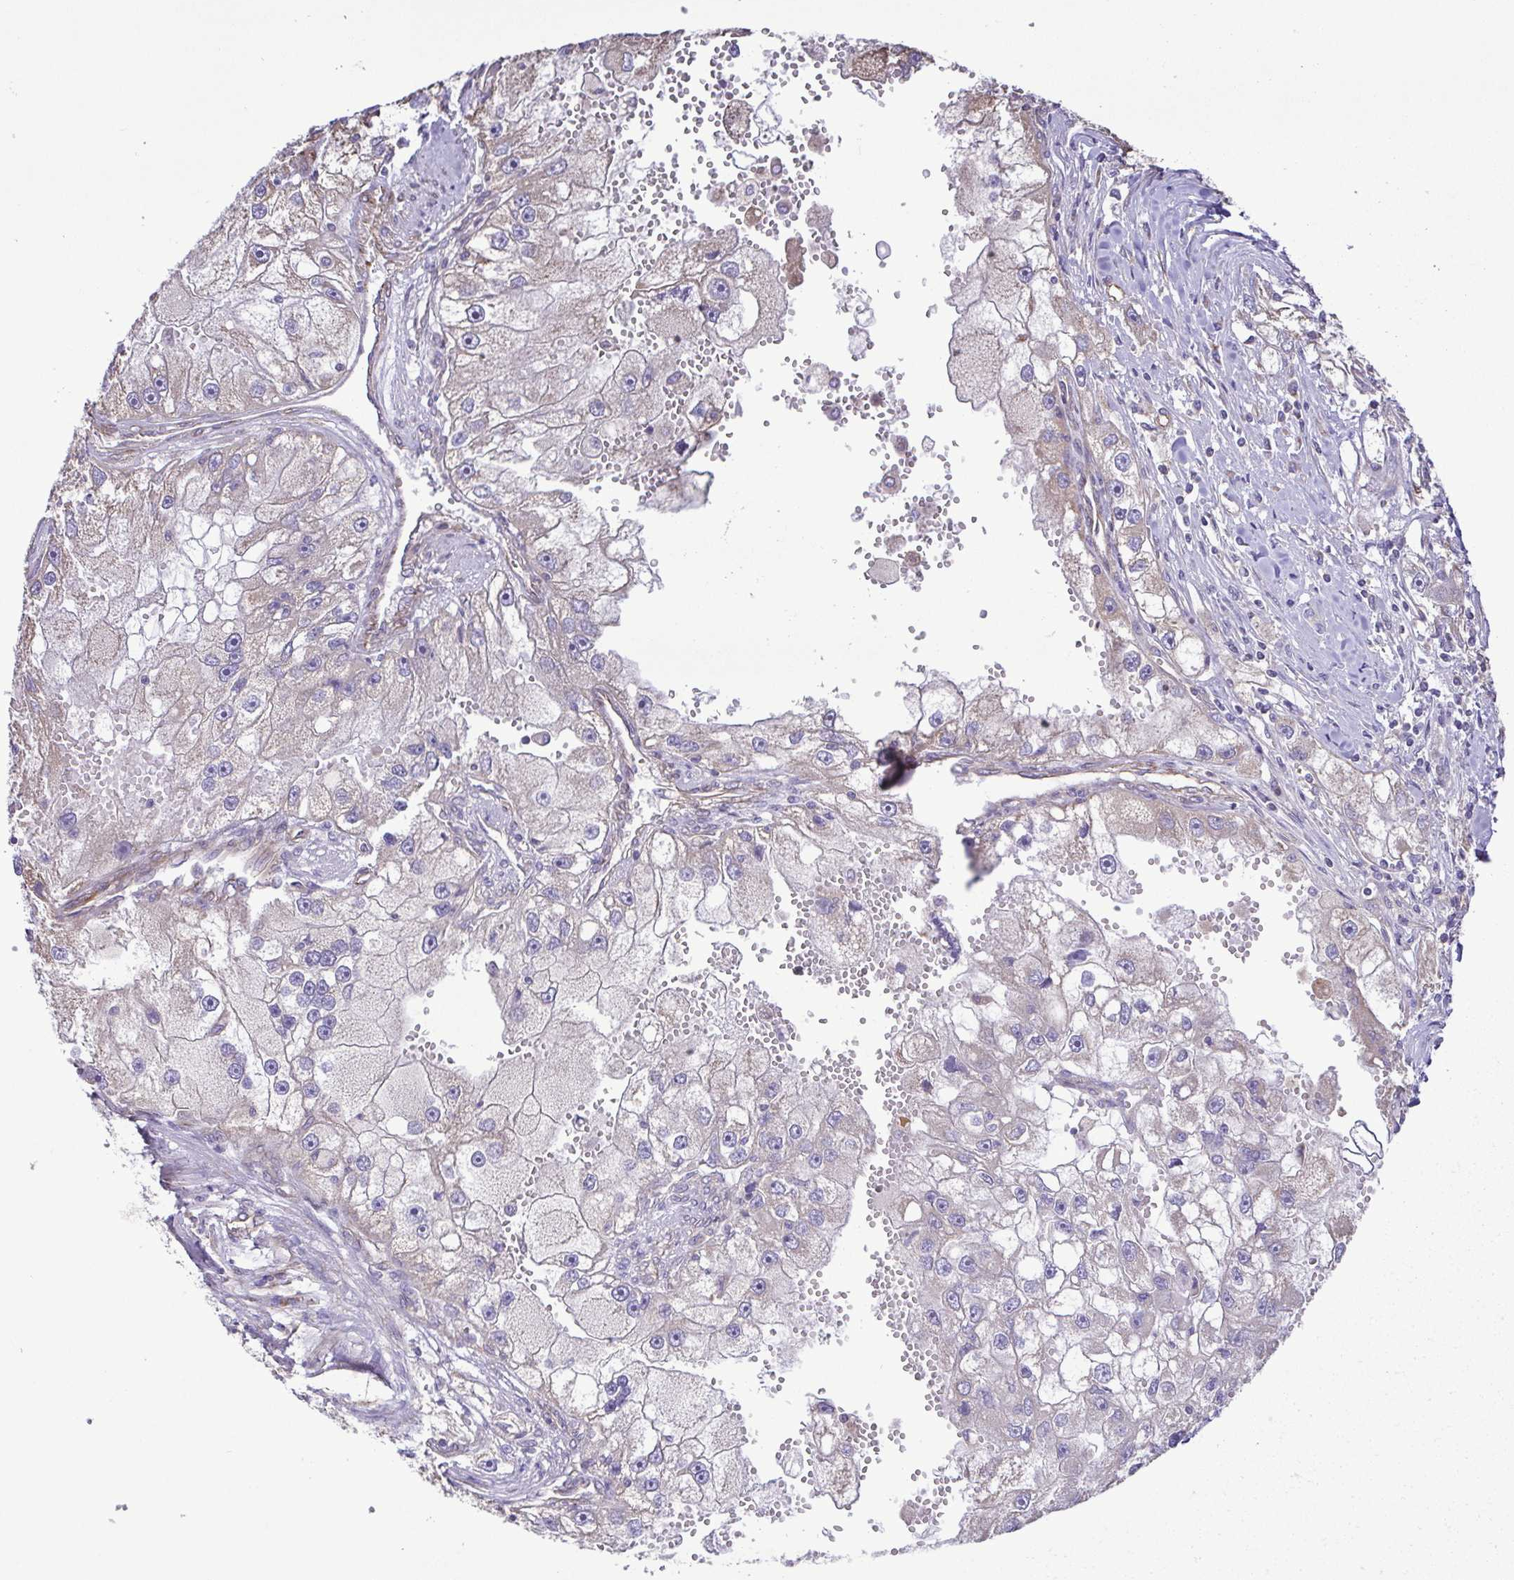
{"staining": {"intensity": "negative", "quantity": "none", "location": "none"}, "tissue": "renal cancer", "cell_type": "Tumor cells", "image_type": "cancer", "snomed": [{"axis": "morphology", "description": "Adenocarcinoma, NOS"}, {"axis": "topography", "description": "Kidney"}], "caption": "High power microscopy image of an IHC image of renal cancer (adenocarcinoma), revealing no significant expression in tumor cells. (DAB IHC visualized using brightfield microscopy, high magnification).", "gene": "FLT1", "patient": {"sex": "male", "age": 63}}